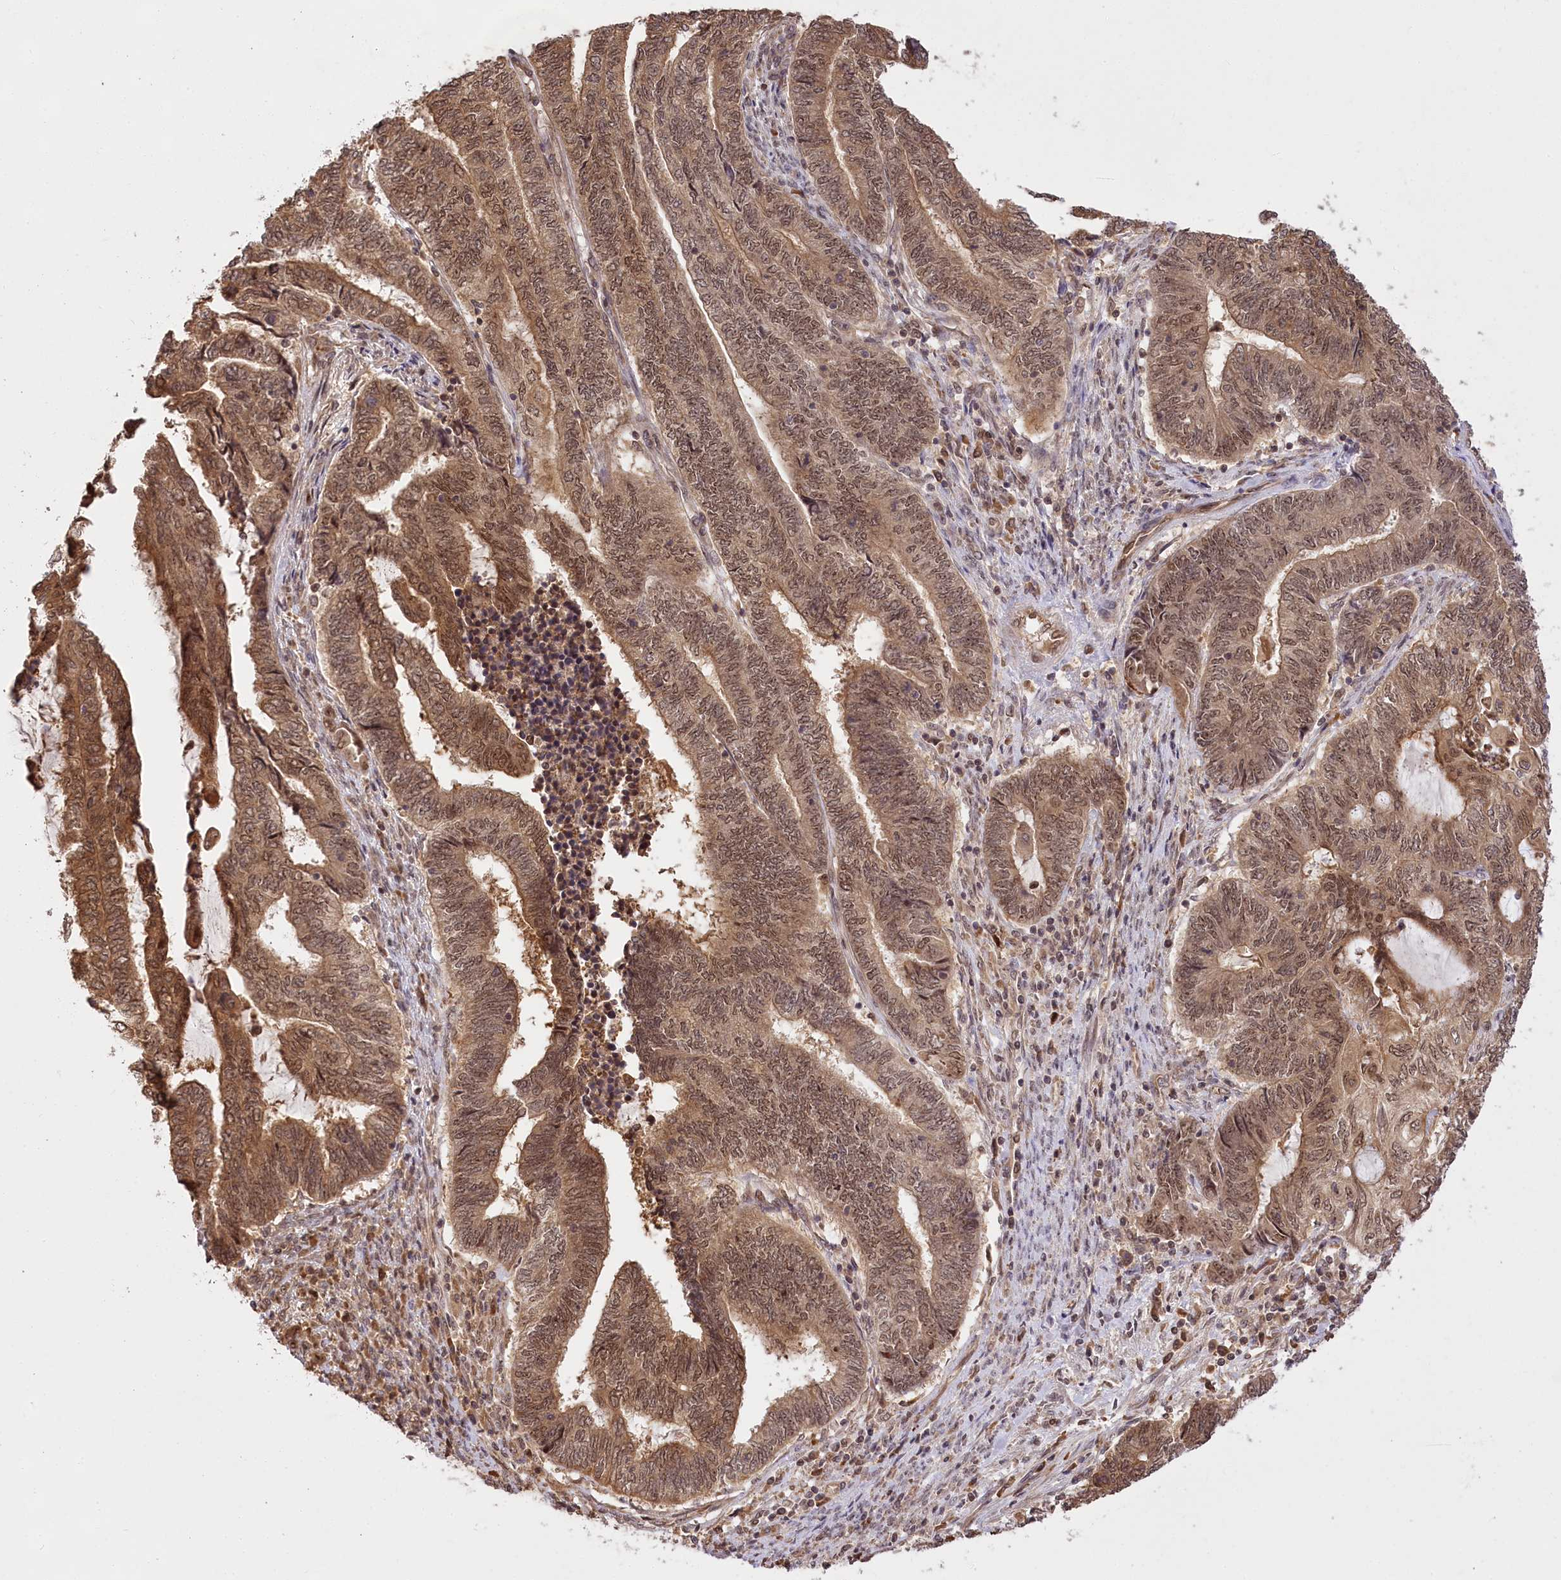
{"staining": {"intensity": "moderate", "quantity": ">75%", "location": "cytoplasmic/membranous,nuclear"}, "tissue": "endometrial cancer", "cell_type": "Tumor cells", "image_type": "cancer", "snomed": [{"axis": "morphology", "description": "Adenocarcinoma, NOS"}, {"axis": "topography", "description": "Uterus"}, {"axis": "topography", "description": "Endometrium"}], "caption": "Immunohistochemical staining of endometrial cancer exhibits medium levels of moderate cytoplasmic/membranous and nuclear staining in approximately >75% of tumor cells.", "gene": "SERGEF", "patient": {"sex": "female", "age": 70}}